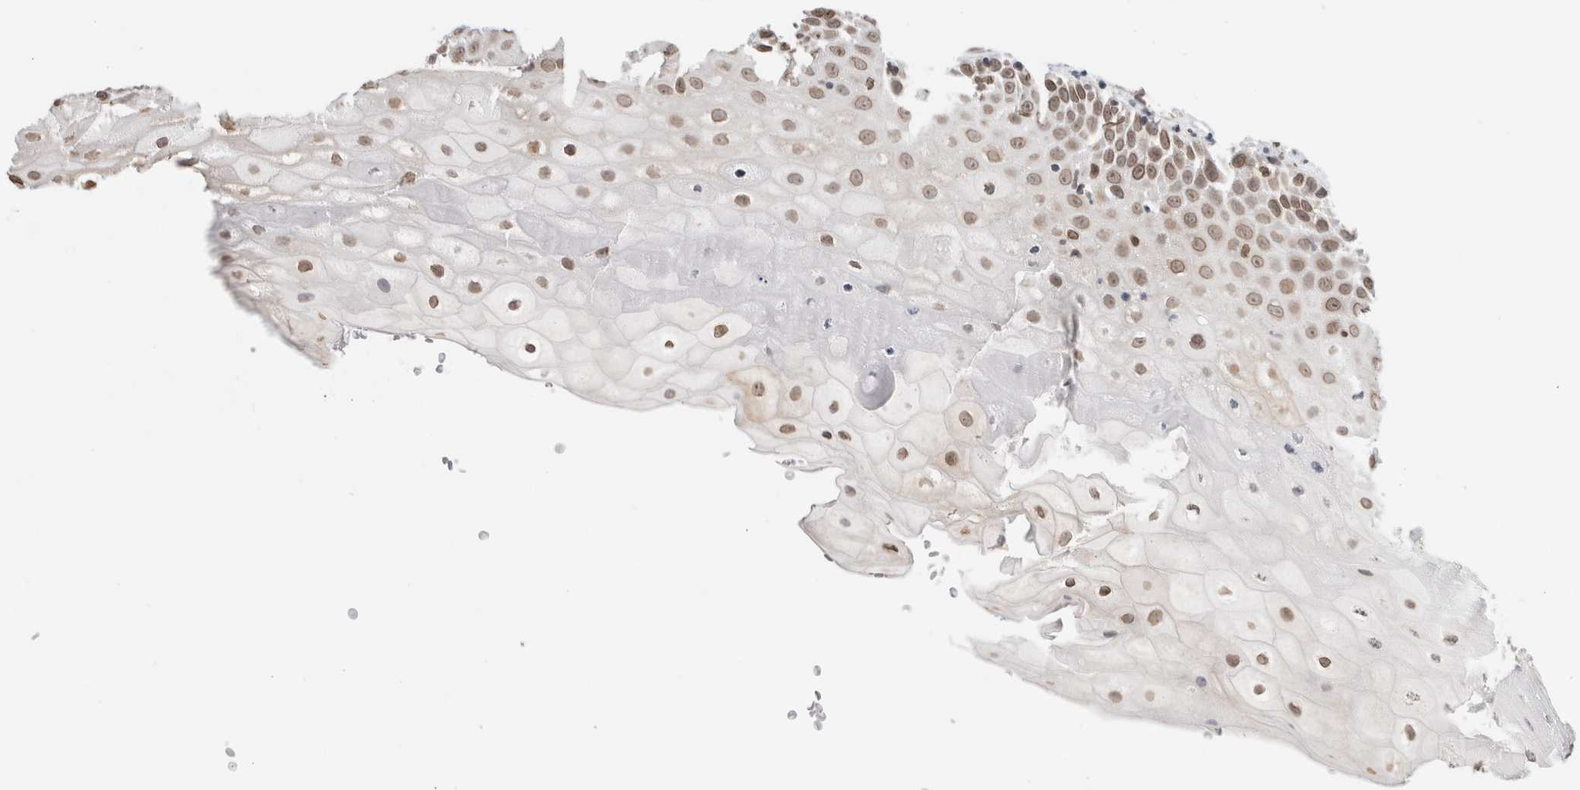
{"staining": {"intensity": "moderate", "quantity": ">75%", "location": "nuclear"}, "tissue": "oral mucosa", "cell_type": "Squamous epithelial cells", "image_type": "normal", "snomed": [{"axis": "morphology", "description": "Normal tissue, NOS"}, {"axis": "topography", "description": "Oral tissue"}], "caption": "Immunohistochemistry (IHC) micrograph of unremarkable human oral mucosa stained for a protein (brown), which reveals medium levels of moderate nuclear positivity in approximately >75% of squamous epithelial cells.", "gene": "RBMX2", "patient": {"sex": "female", "age": 76}}